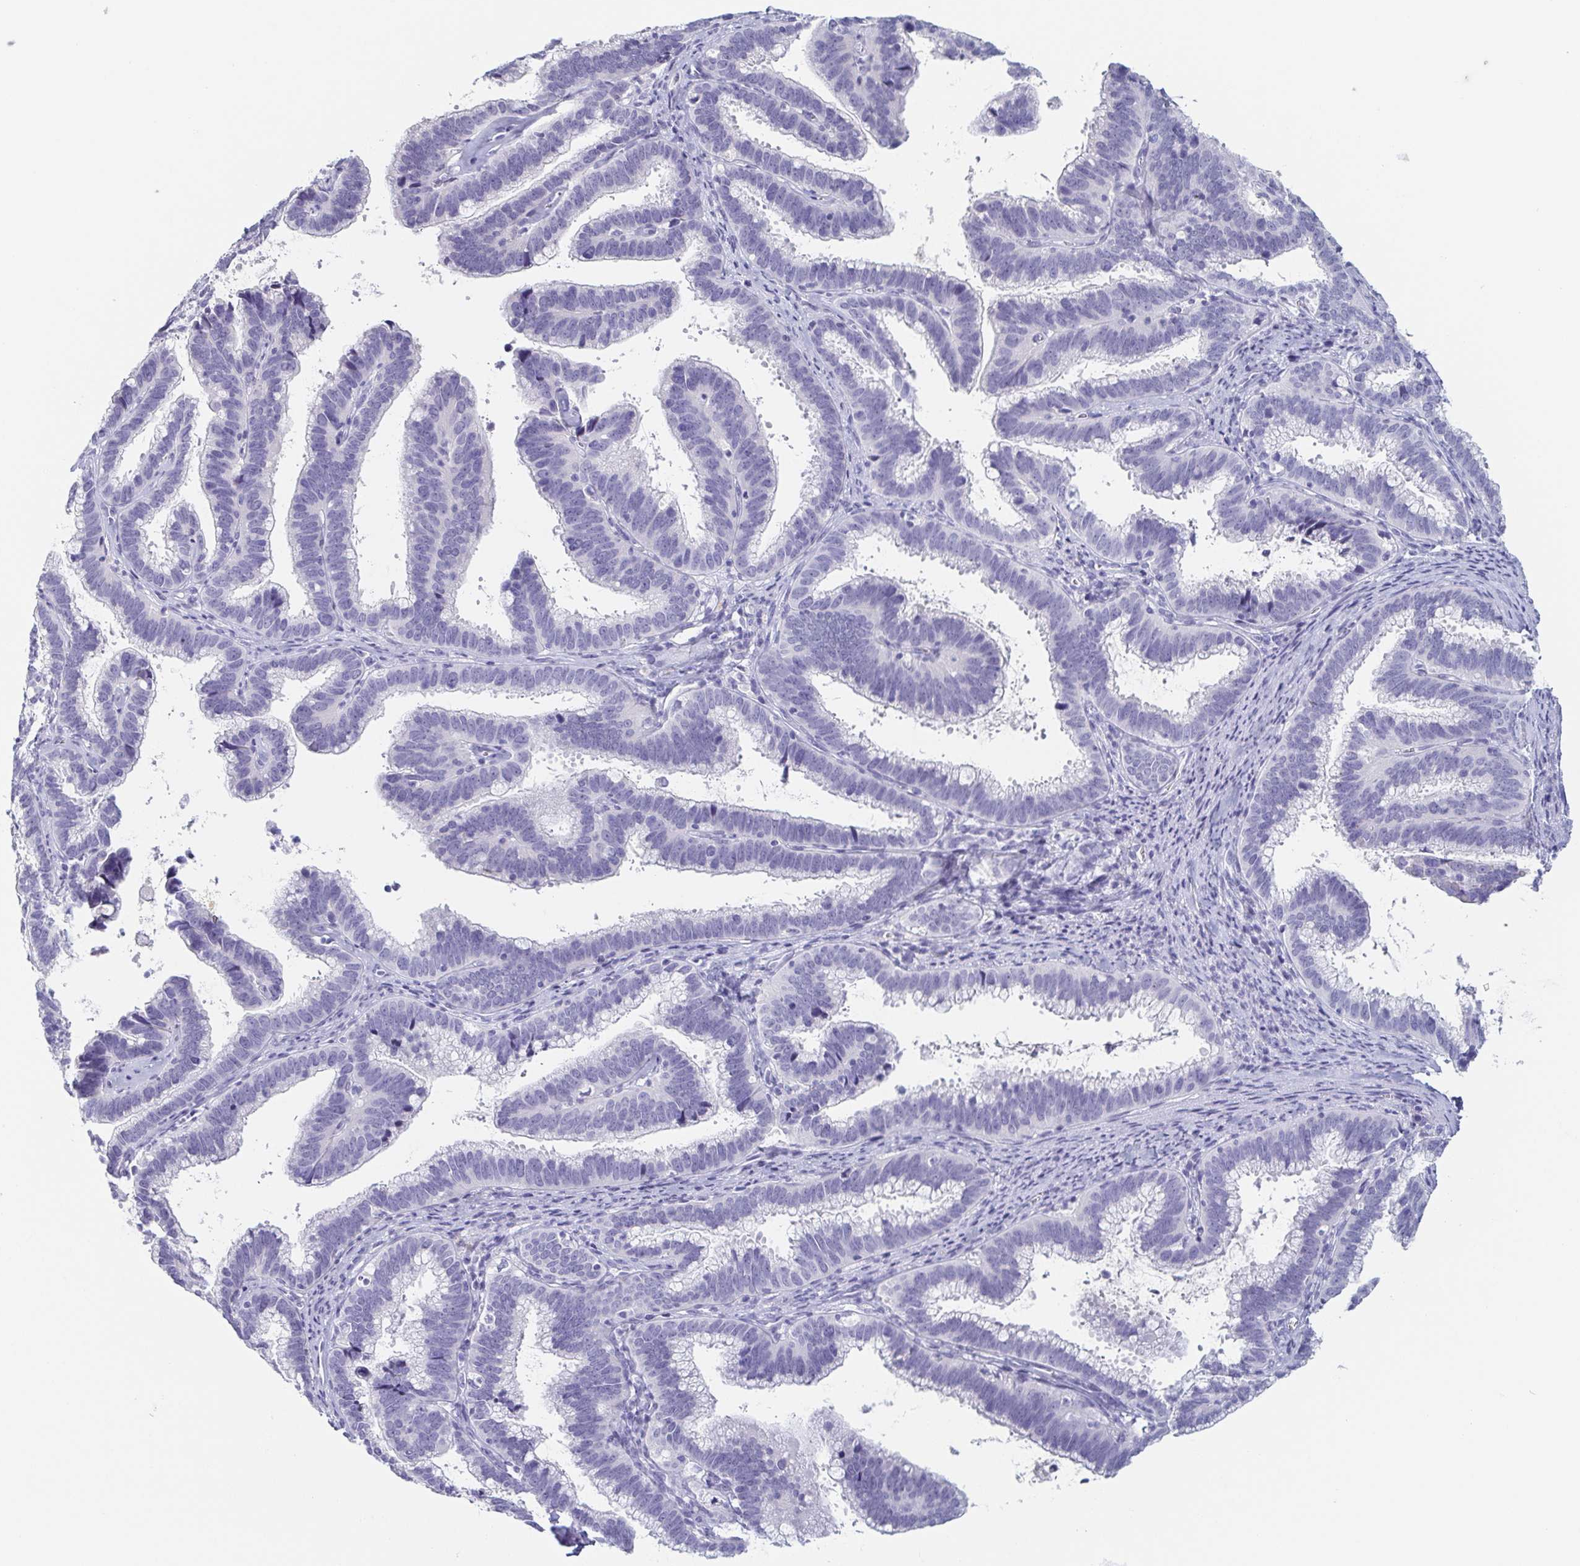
{"staining": {"intensity": "negative", "quantity": "none", "location": "none"}, "tissue": "cervical cancer", "cell_type": "Tumor cells", "image_type": "cancer", "snomed": [{"axis": "morphology", "description": "Adenocarcinoma, NOS"}, {"axis": "topography", "description": "Cervix"}], "caption": "Adenocarcinoma (cervical) was stained to show a protein in brown. There is no significant positivity in tumor cells. The staining is performed using DAB (3,3'-diaminobenzidine) brown chromogen with nuclei counter-stained in using hematoxylin.", "gene": "ITLN1", "patient": {"sex": "female", "age": 61}}